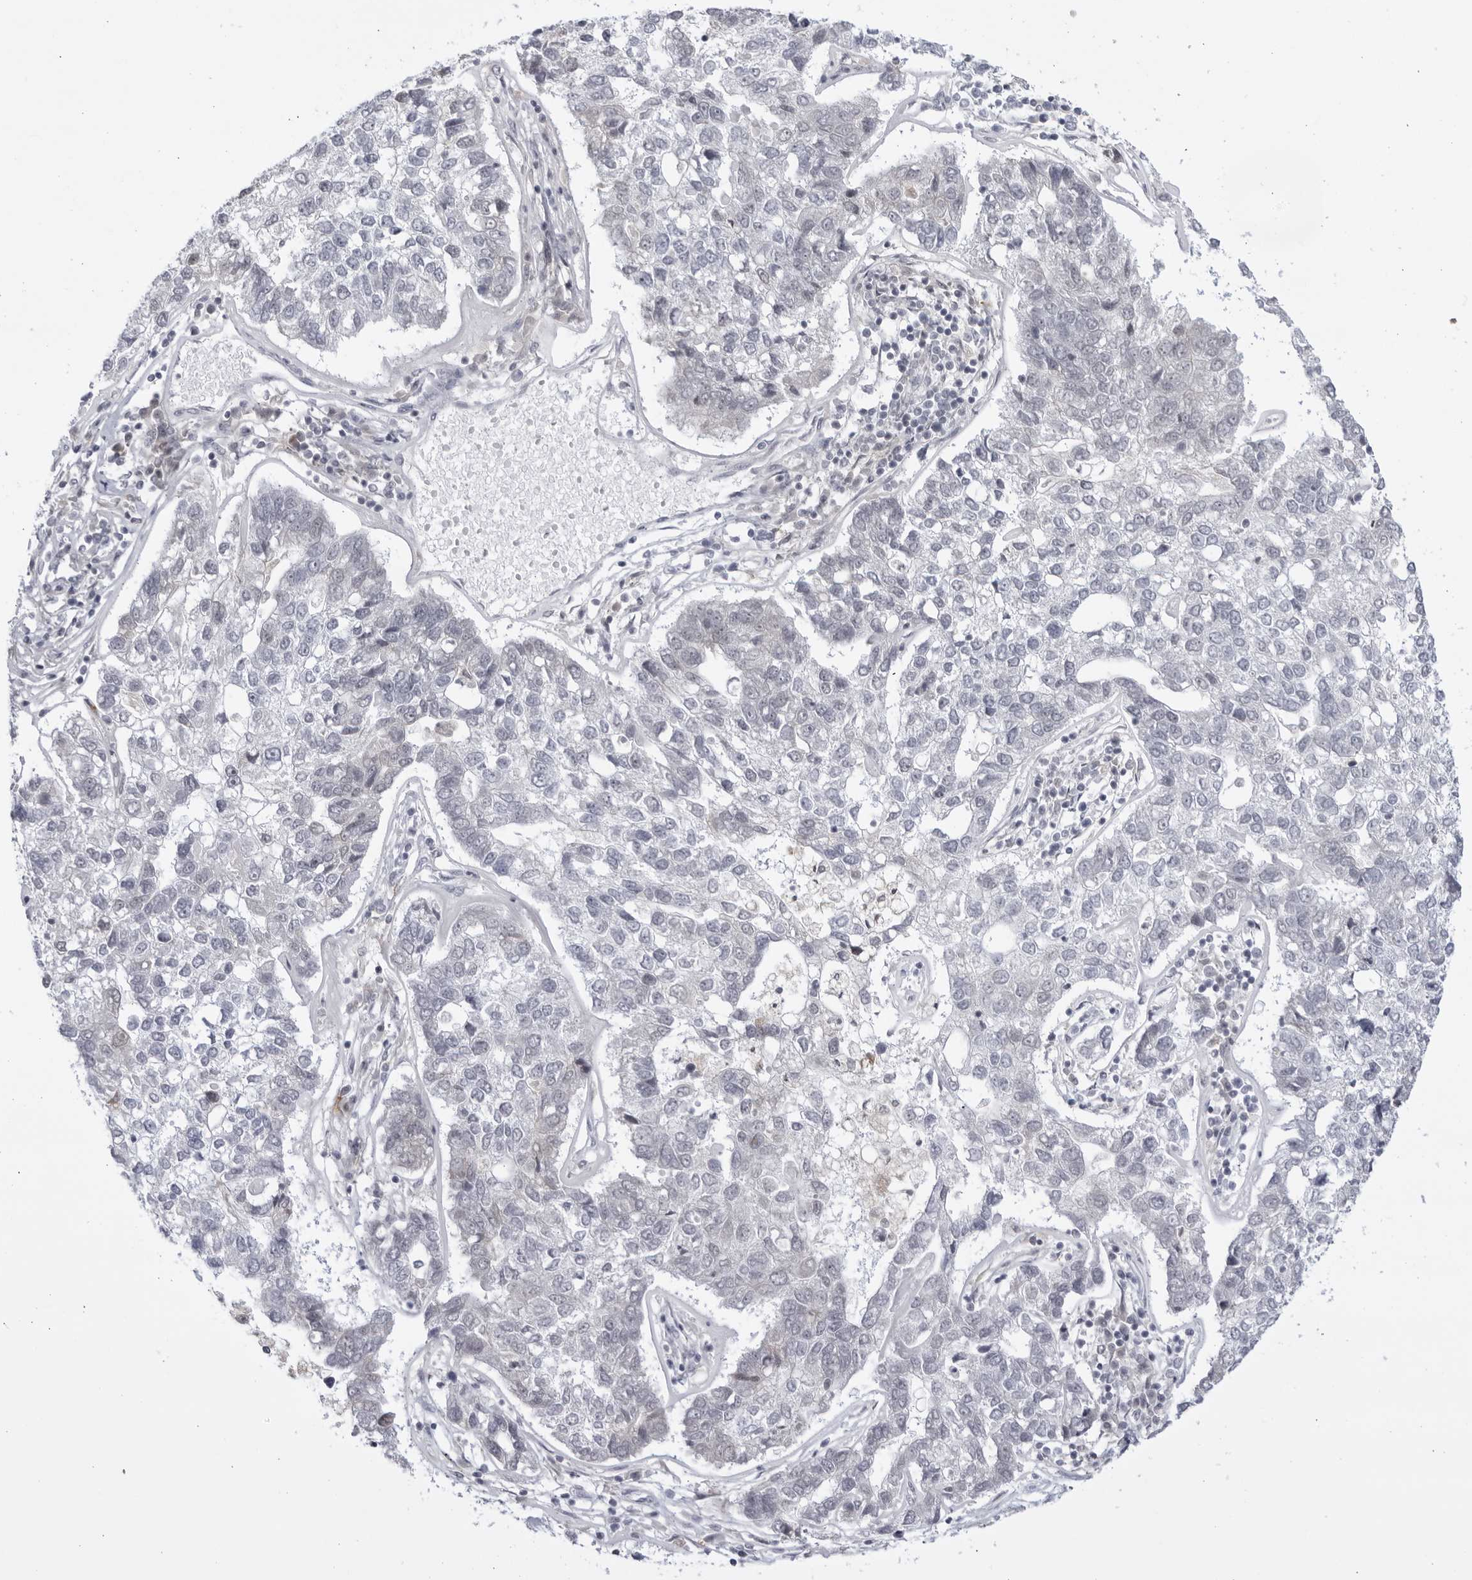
{"staining": {"intensity": "negative", "quantity": "none", "location": "none"}, "tissue": "pancreatic cancer", "cell_type": "Tumor cells", "image_type": "cancer", "snomed": [{"axis": "morphology", "description": "Adenocarcinoma, NOS"}, {"axis": "topography", "description": "Pancreas"}], "caption": "Human pancreatic adenocarcinoma stained for a protein using immunohistochemistry (IHC) displays no positivity in tumor cells.", "gene": "CNBD1", "patient": {"sex": "female", "age": 61}}